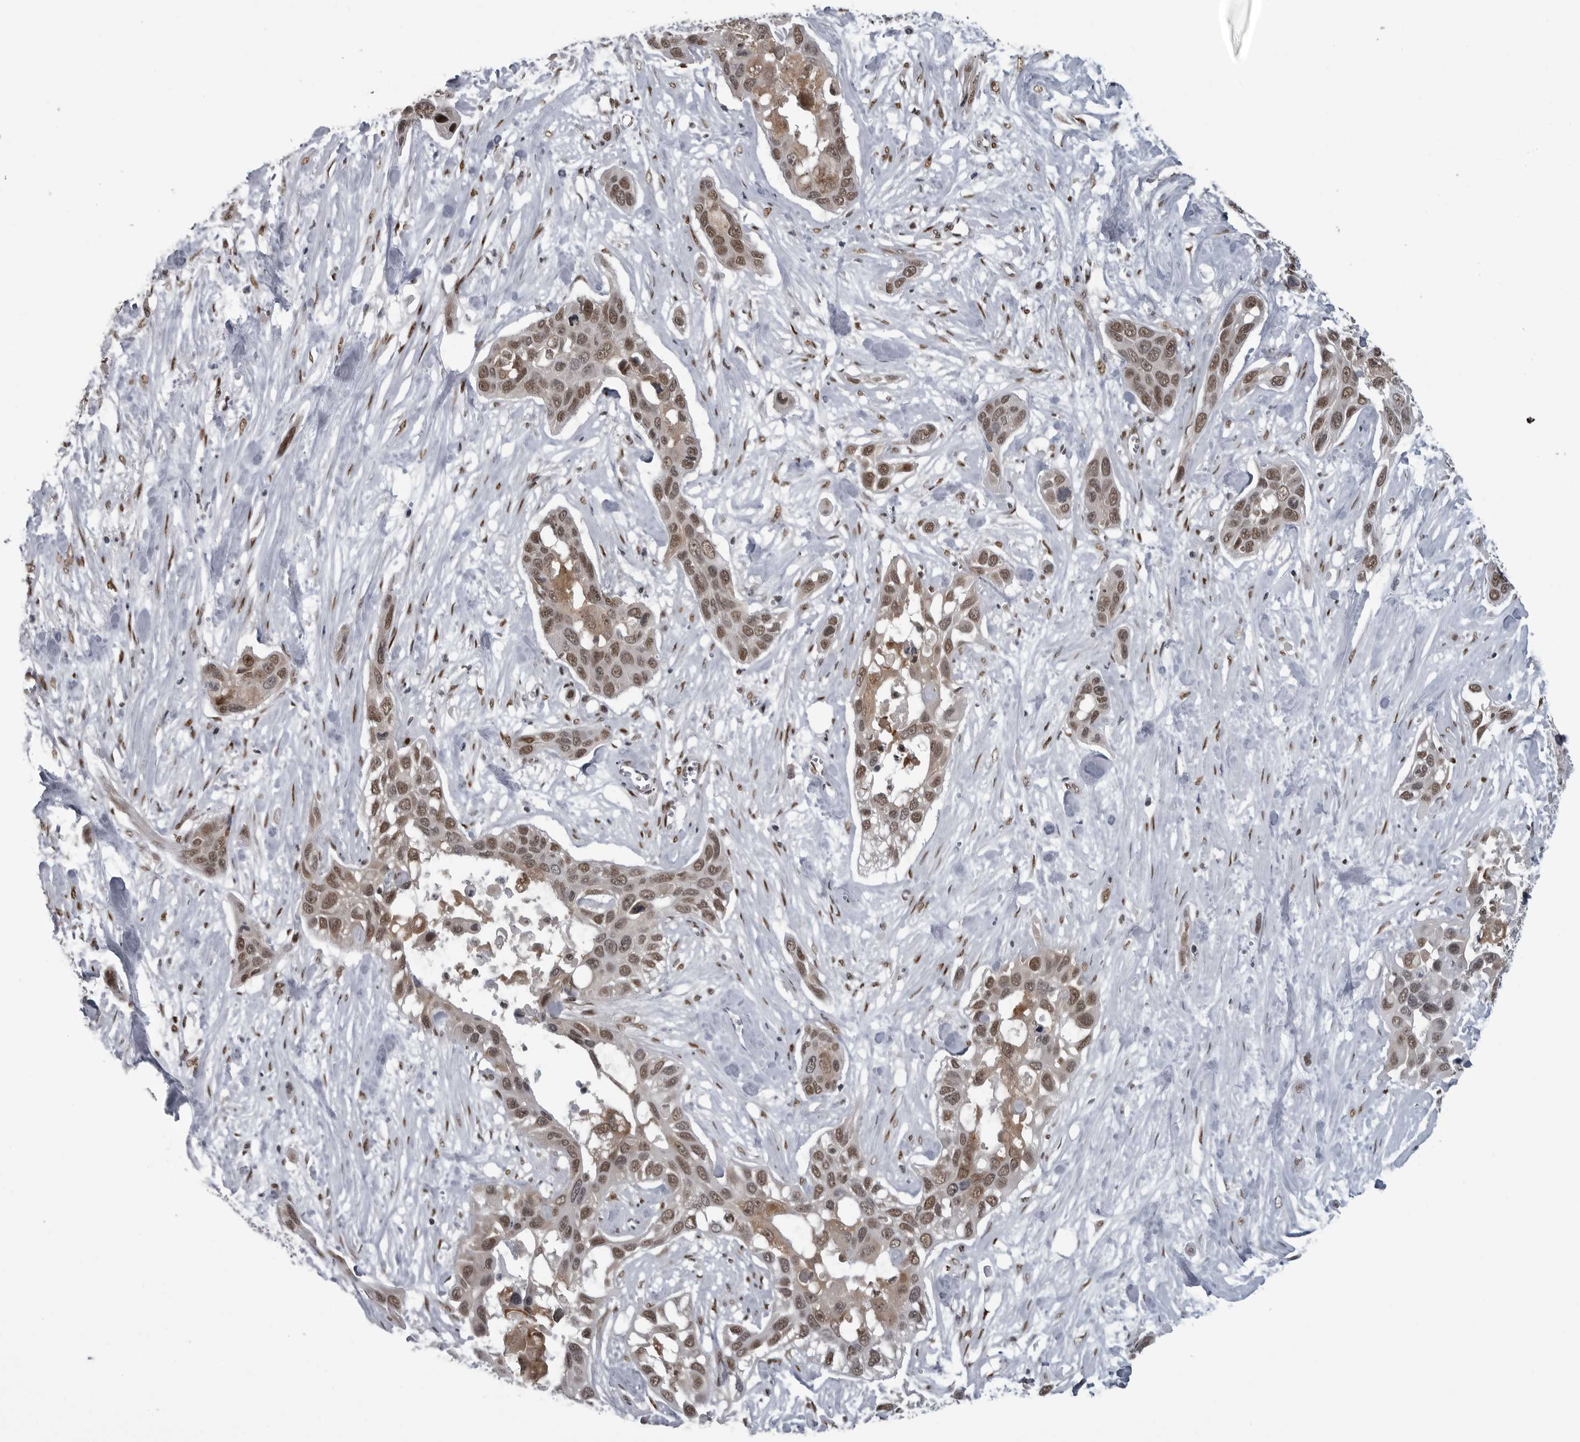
{"staining": {"intensity": "moderate", "quantity": ">75%", "location": "nuclear"}, "tissue": "pancreatic cancer", "cell_type": "Tumor cells", "image_type": "cancer", "snomed": [{"axis": "morphology", "description": "Adenocarcinoma, NOS"}, {"axis": "topography", "description": "Pancreas"}], "caption": "This is an image of immunohistochemistry staining of pancreatic cancer (adenocarcinoma), which shows moderate staining in the nuclear of tumor cells.", "gene": "C8orf58", "patient": {"sex": "female", "age": 60}}